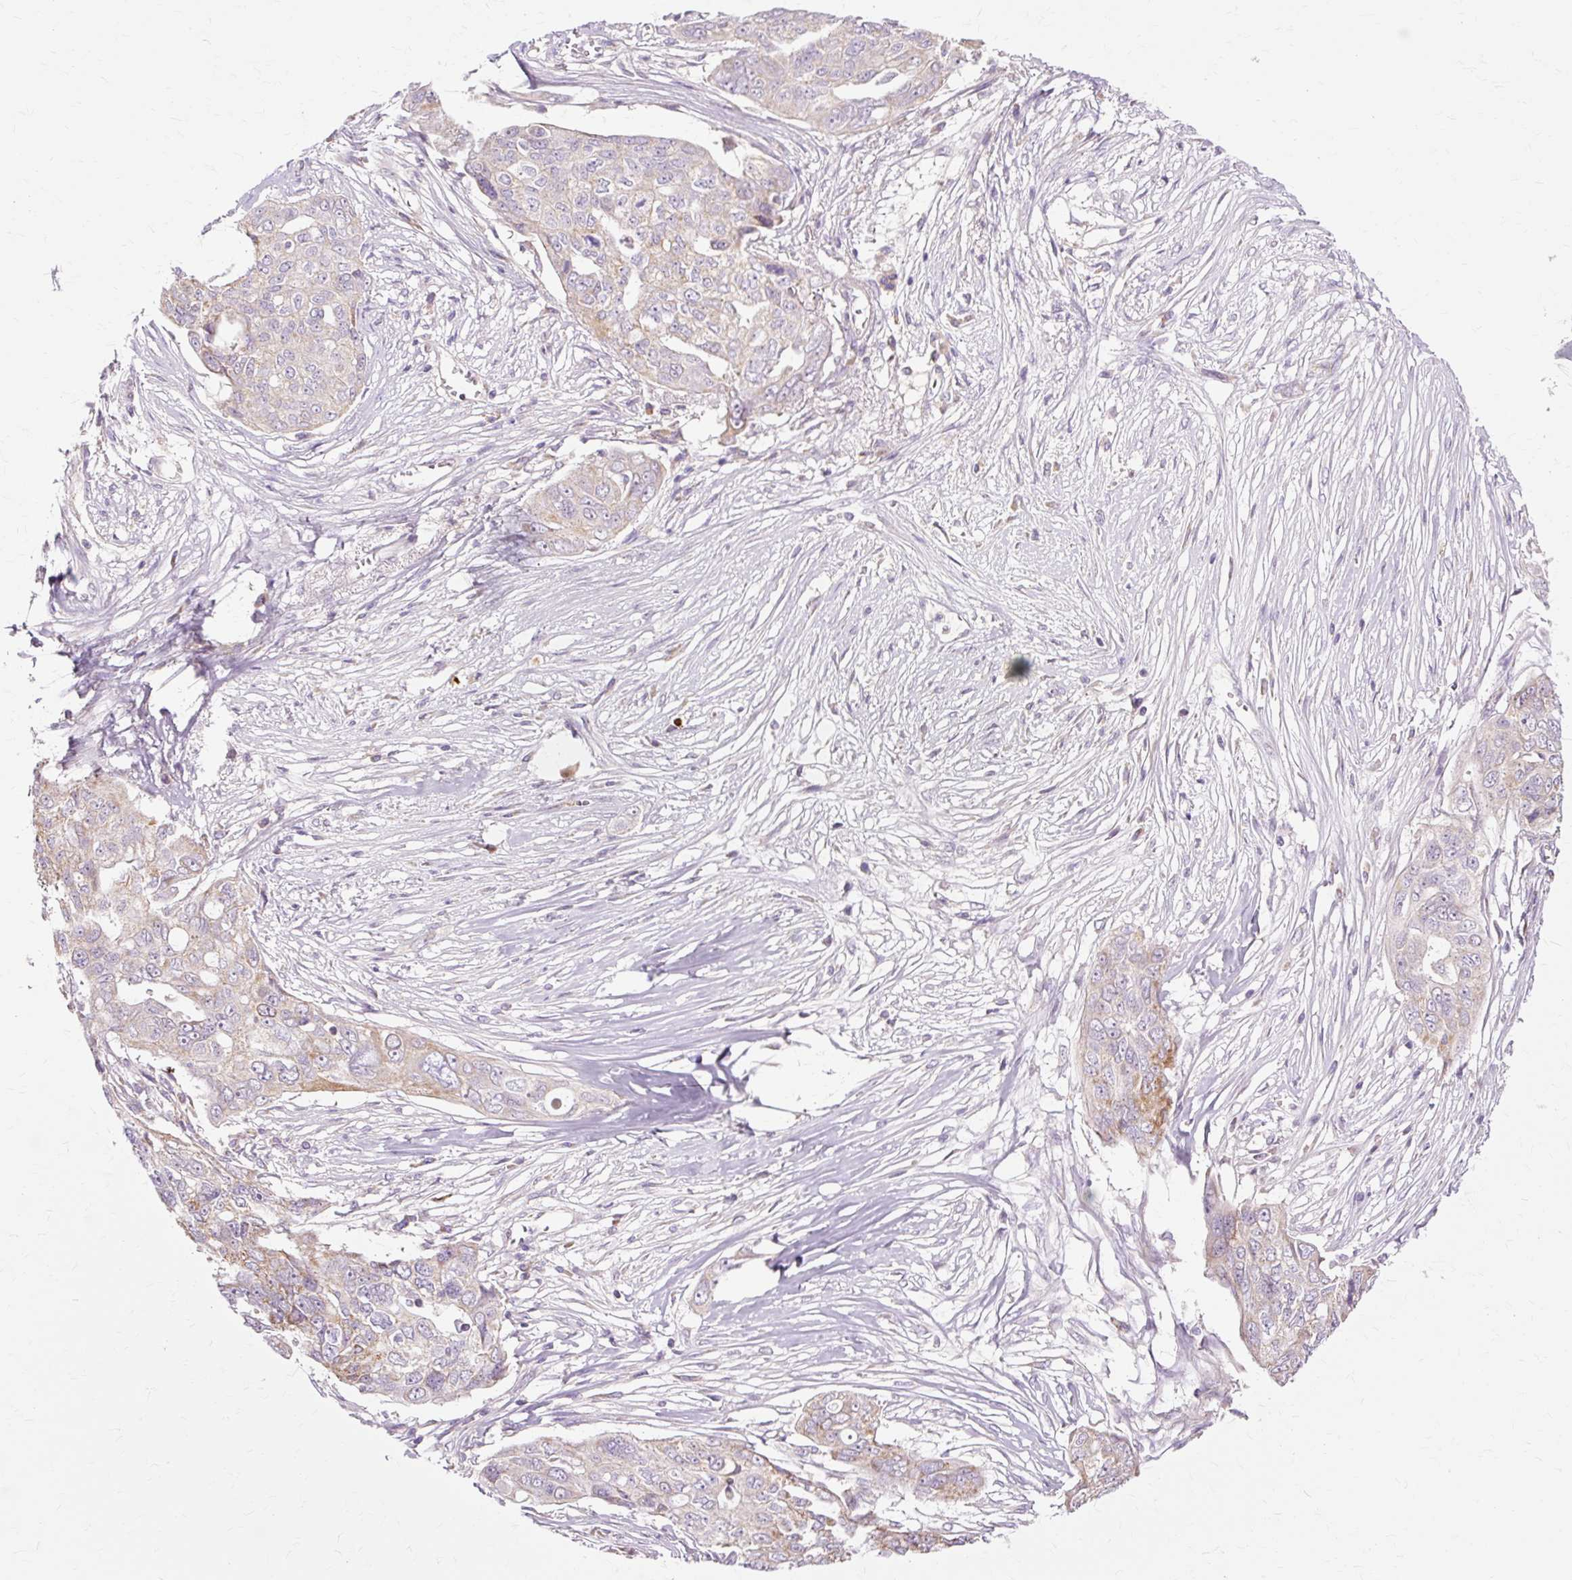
{"staining": {"intensity": "moderate", "quantity": "25%-75%", "location": "cytoplasmic/membranous"}, "tissue": "ovarian cancer", "cell_type": "Tumor cells", "image_type": "cancer", "snomed": [{"axis": "morphology", "description": "Carcinoma, endometroid"}, {"axis": "topography", "description": "Ovary"}], "caption": "Protein staining displays moderate cytoplasmic/membranous staining in approximately 25%-75% of tumor cells in ovarian cancer (endometroid carcinoma). Using DAB (brown) and hematoxylin (blue) stains, captured at high magnification using brightfield microscopy.", "gene": "PDZD2", "patient": {"sex": "female", "age": 70}}